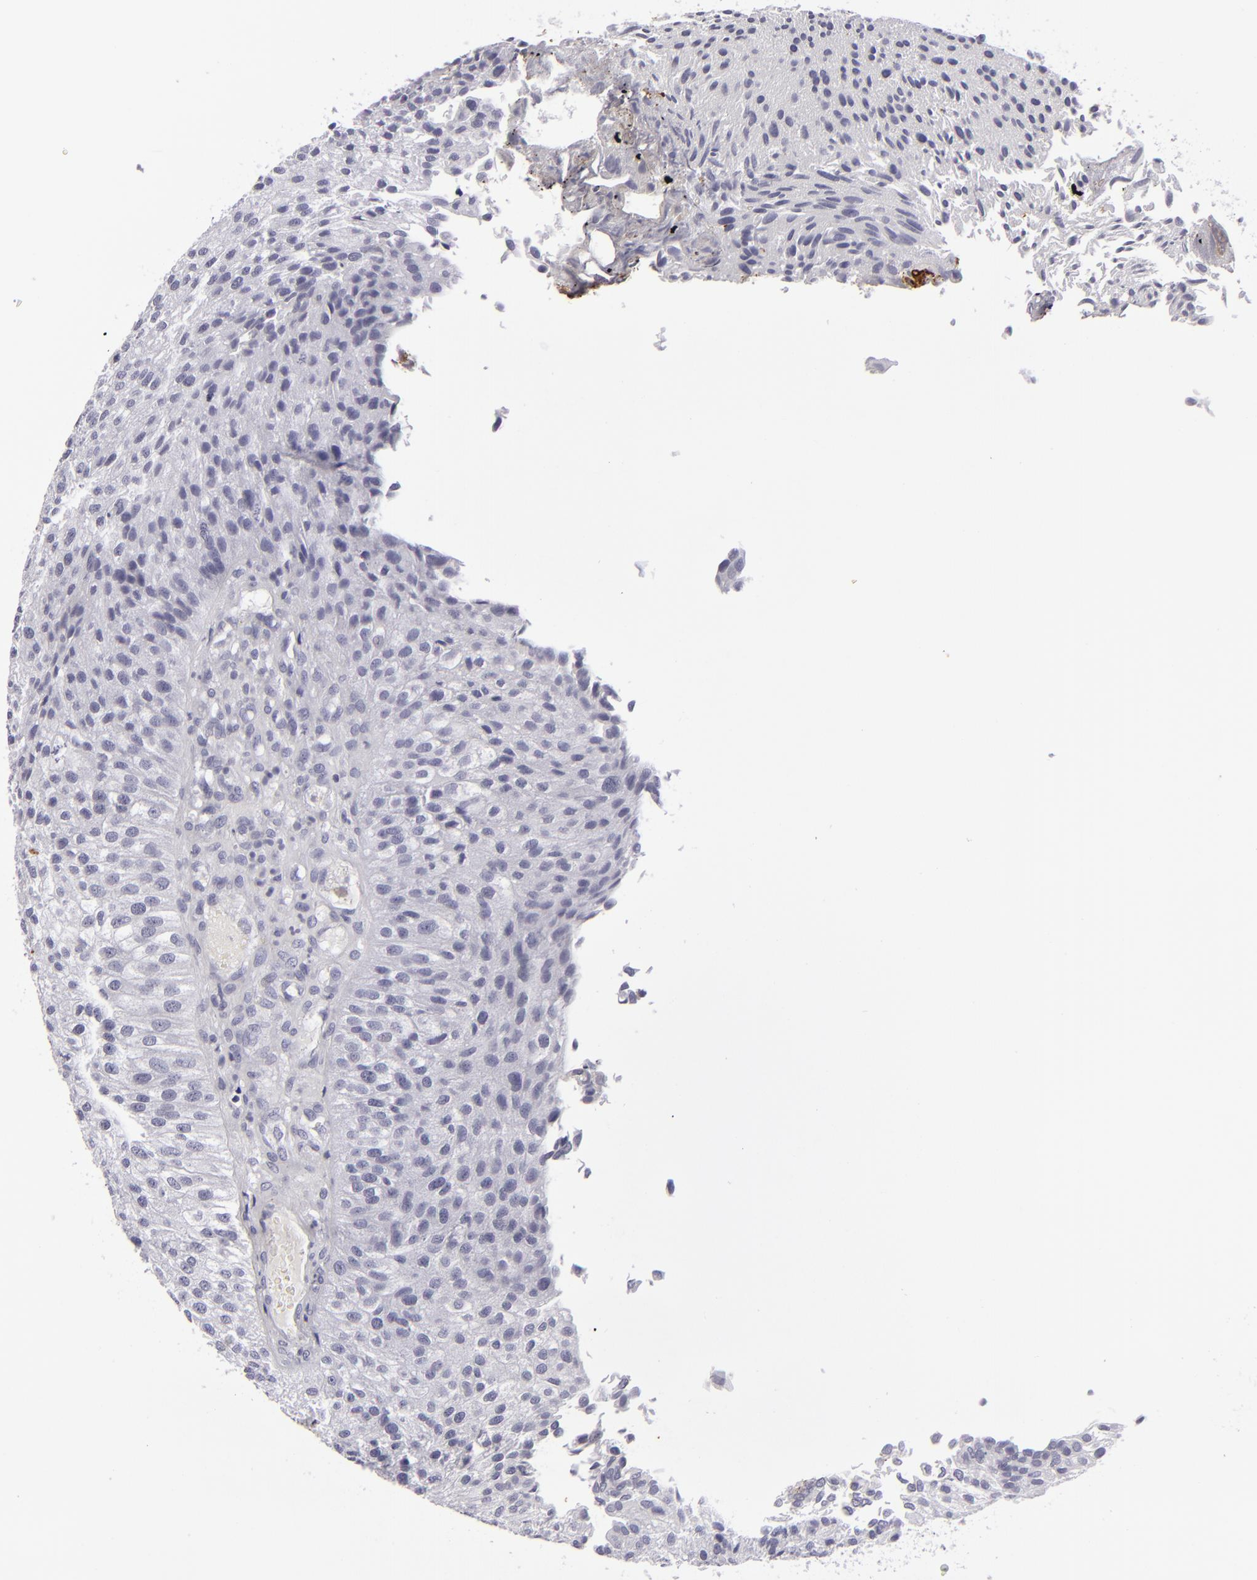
{"staining": {"intensity": "negative", "quantity": "none", "location": "none"}, "tissue": "urothelial cancer", "cell_type": "Tumor cells", "image_type": "cancer", "snomed": [{"axis": "morphology", "description": "Urothelial carcinoma, Low grade"}, {"axis": "topography", "description": "Urinary bladder"}], "caption": "Tumor cells are negative for brown protein staining in urothelial carcinoma (low-grade).", "gene": "C9", "patient": {"sex": "female", "age": 89}}